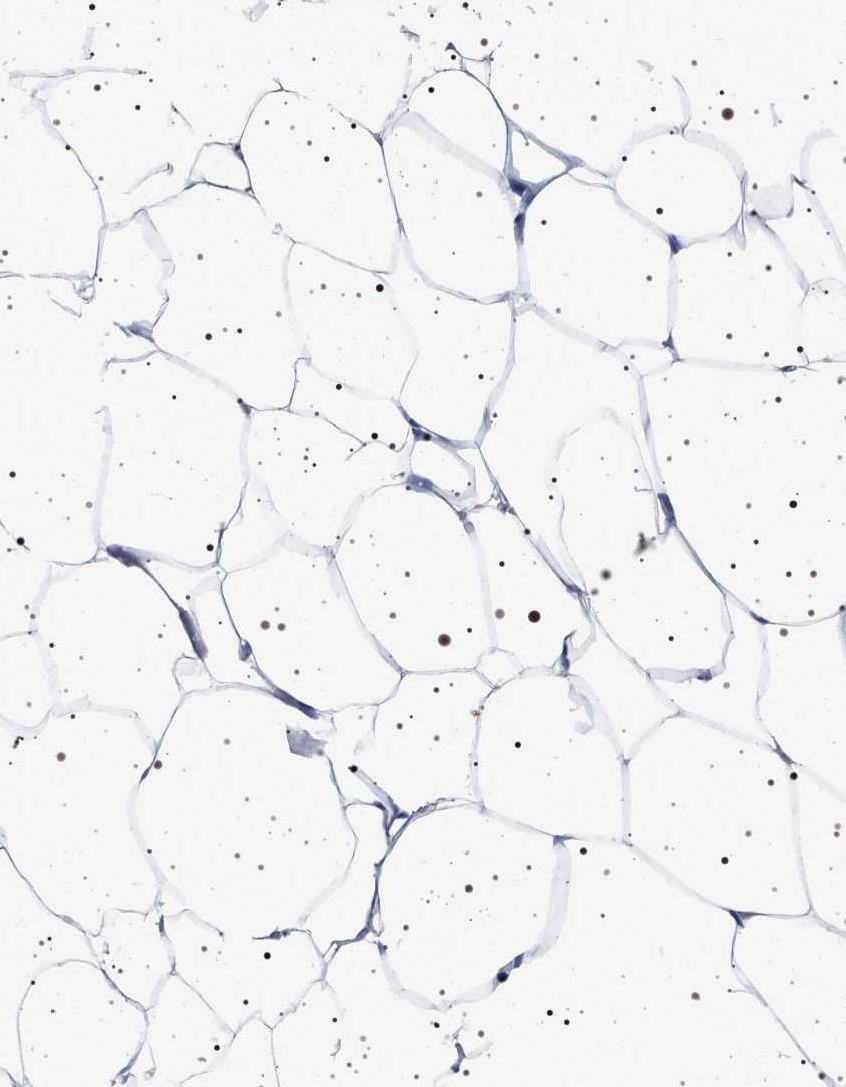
{"staining": {"intensity": "negative", "quantity": "none", "location": "none"}, "tissue": "adipose tissue", "cell_type": "Adipocytes", "image_type": "normal", "snomed": [{"axis": "morphology", "description": "Normal tissue, NOS"}, {"axis": "topography", "description": "Breast"}, {"axis": "topography", "description": "Adipose tissue"}], "caption": "Adipose tissue stained for a protein using immunohistochemistry (IHC) reveals no positivity adipocytes.", "gene": "SYN1", "patient": {"sex": "female", "age": 25}}